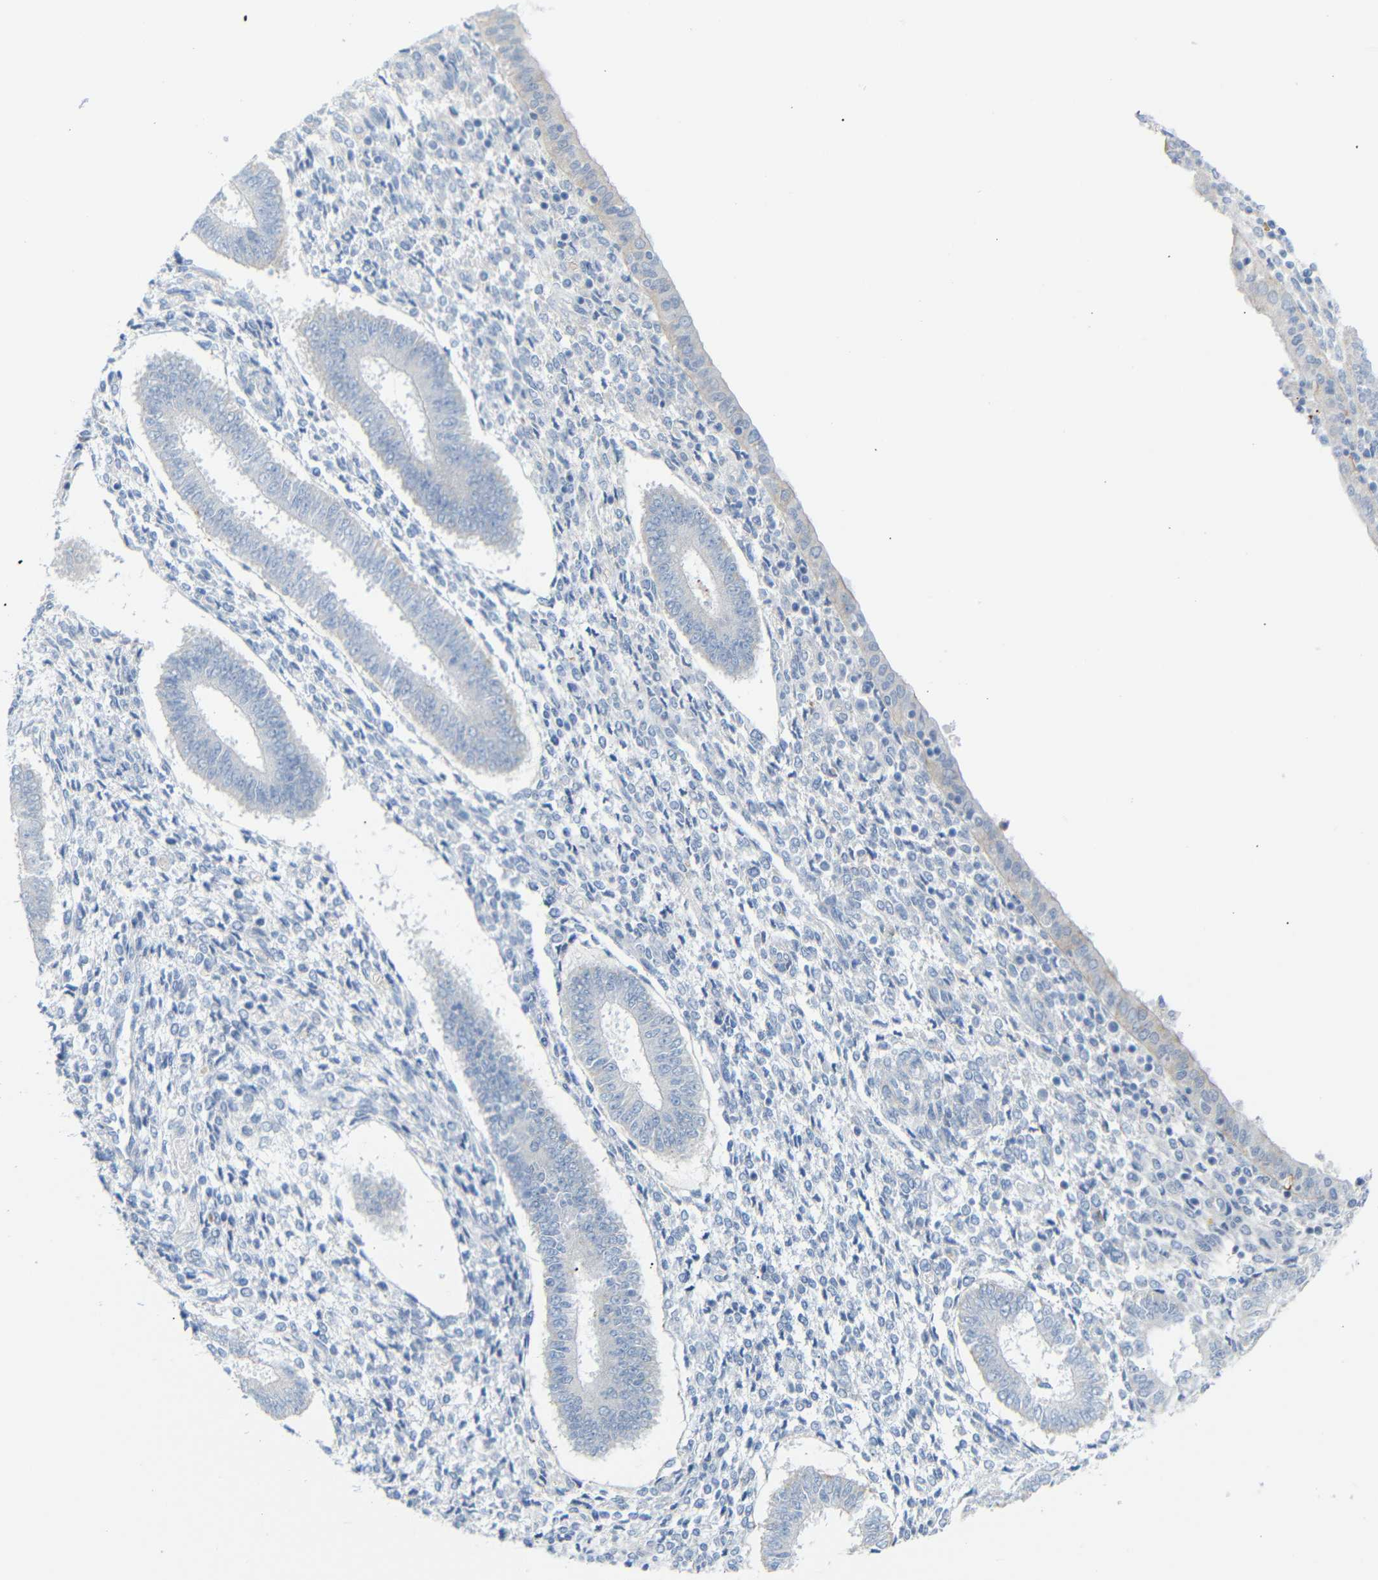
{"staining": {"intensity": "negative", "quantity": "none", "location": "none"}, "tissue": "endometrium", "cell_type": "Cells in endometrial stroma", "image_type": "normal", "snomed": [{"axis": "morphology", "description": "Normal tissue, NOS"}, {"axis": "topography", "description": "Endometrium"}], "caption": "A histopathology image of human endometrium is negative for staining in cells in endometrial stroma. (DAB (3,3'-diaminobenzidine) immunohistochemistry (IHC) with hematoxylin counter stain).", "gene": "DYNAP", "patient": {"sex": "female", "age": 35}}